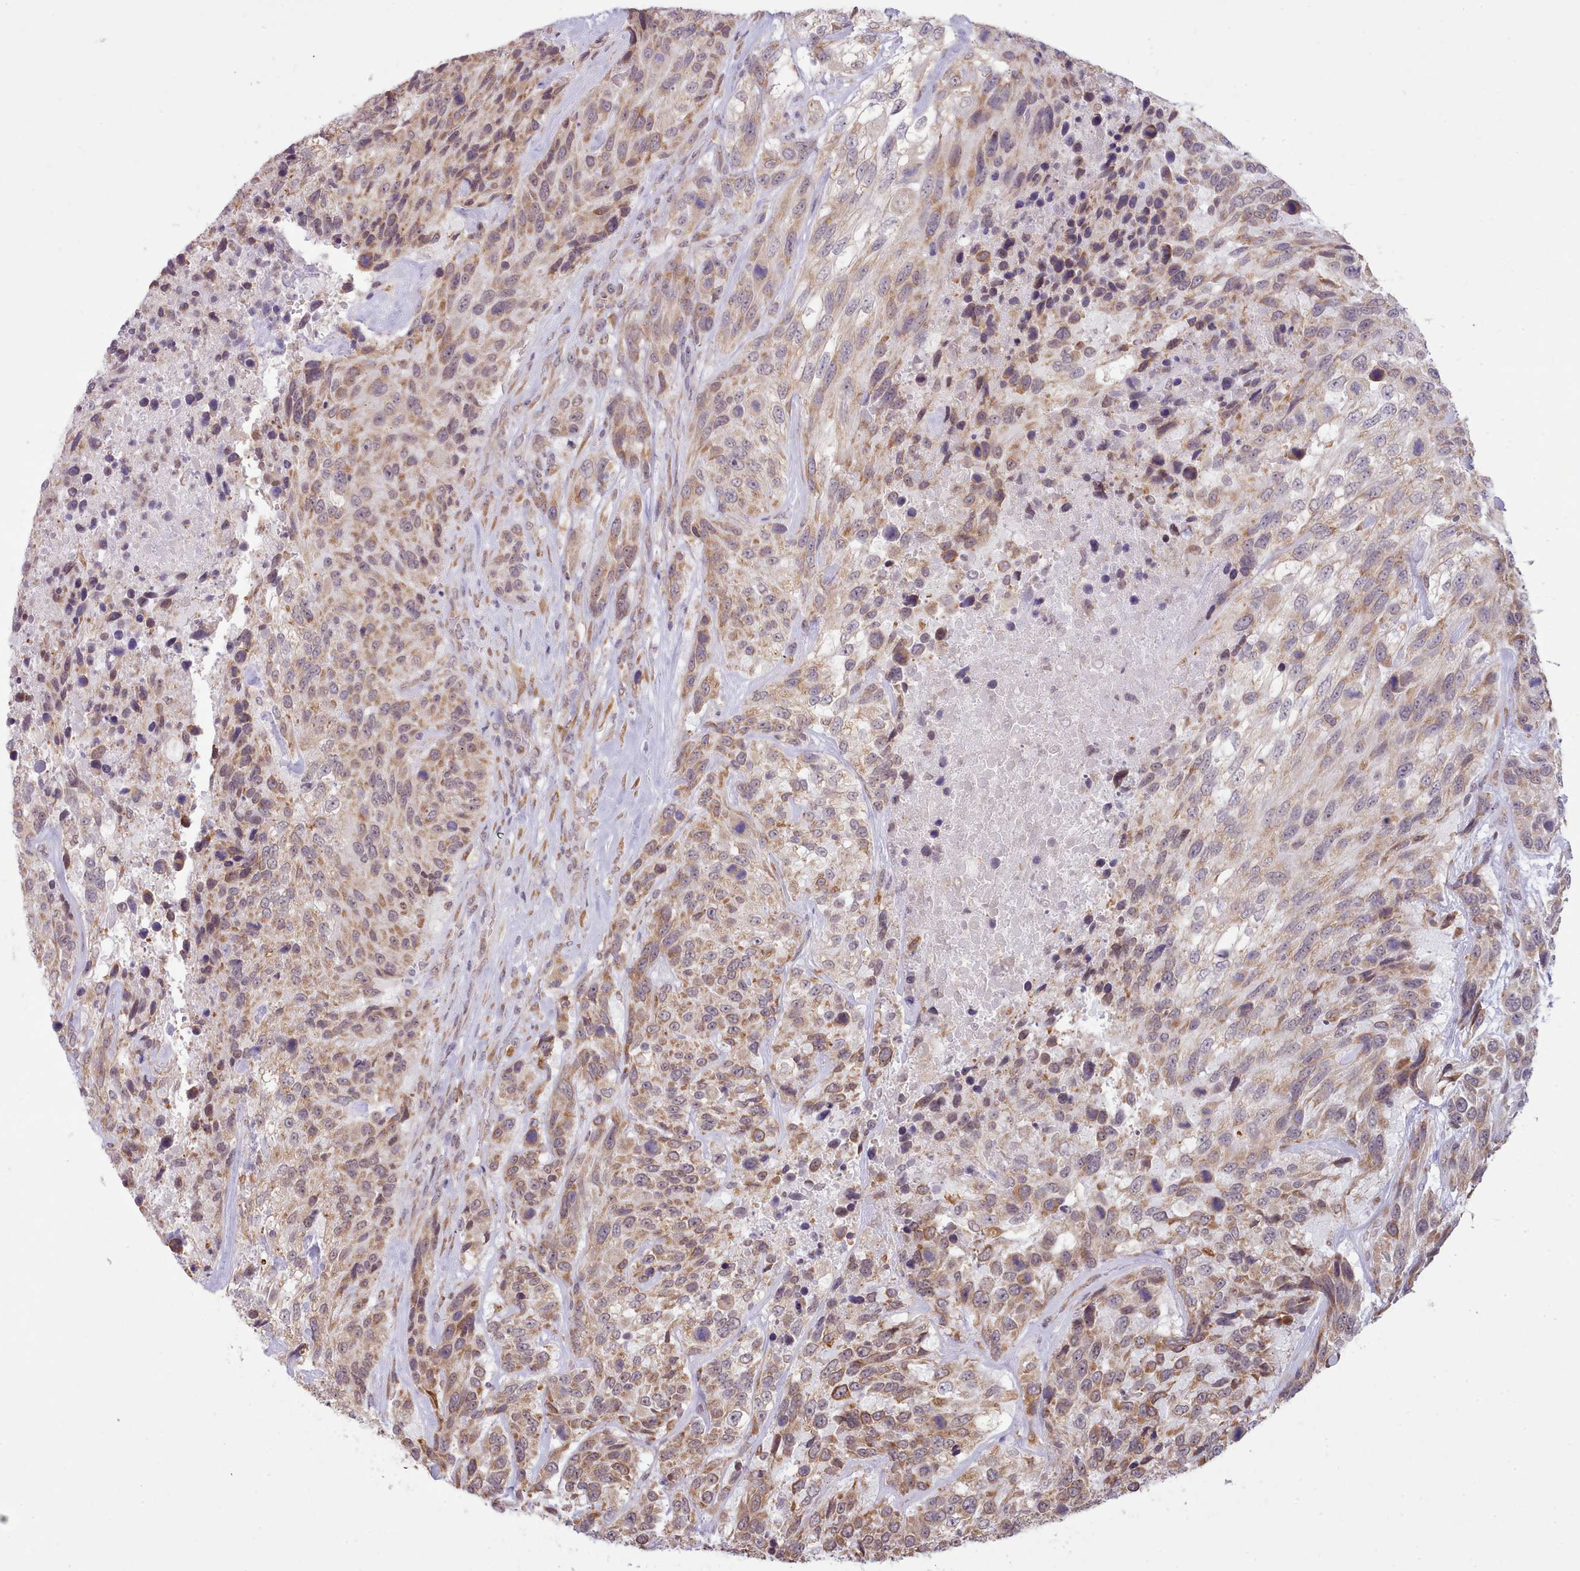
{"staining": {"intensity": "moderate", "quantity": ">75%", "location": "cytoplasmic/membranous"}, "tissue": "urothelial cancer", "cell_type": "Tumor cells", "image_type": "cancer", "snomed": [{"axis": "morphology", "description": "Urothelial carcinoma, High grade"}, {"axis": "topography", "description": "Urinary bladder"}], "caption": "Protein staining by immunohistochemistry (IHC) displays moderate cytoplasmic/membranous positivity in about >75% of tumor cells in urothelial cancer.", "gene": "SEC61B", "patient": {"sex": "female", "age": 70}}